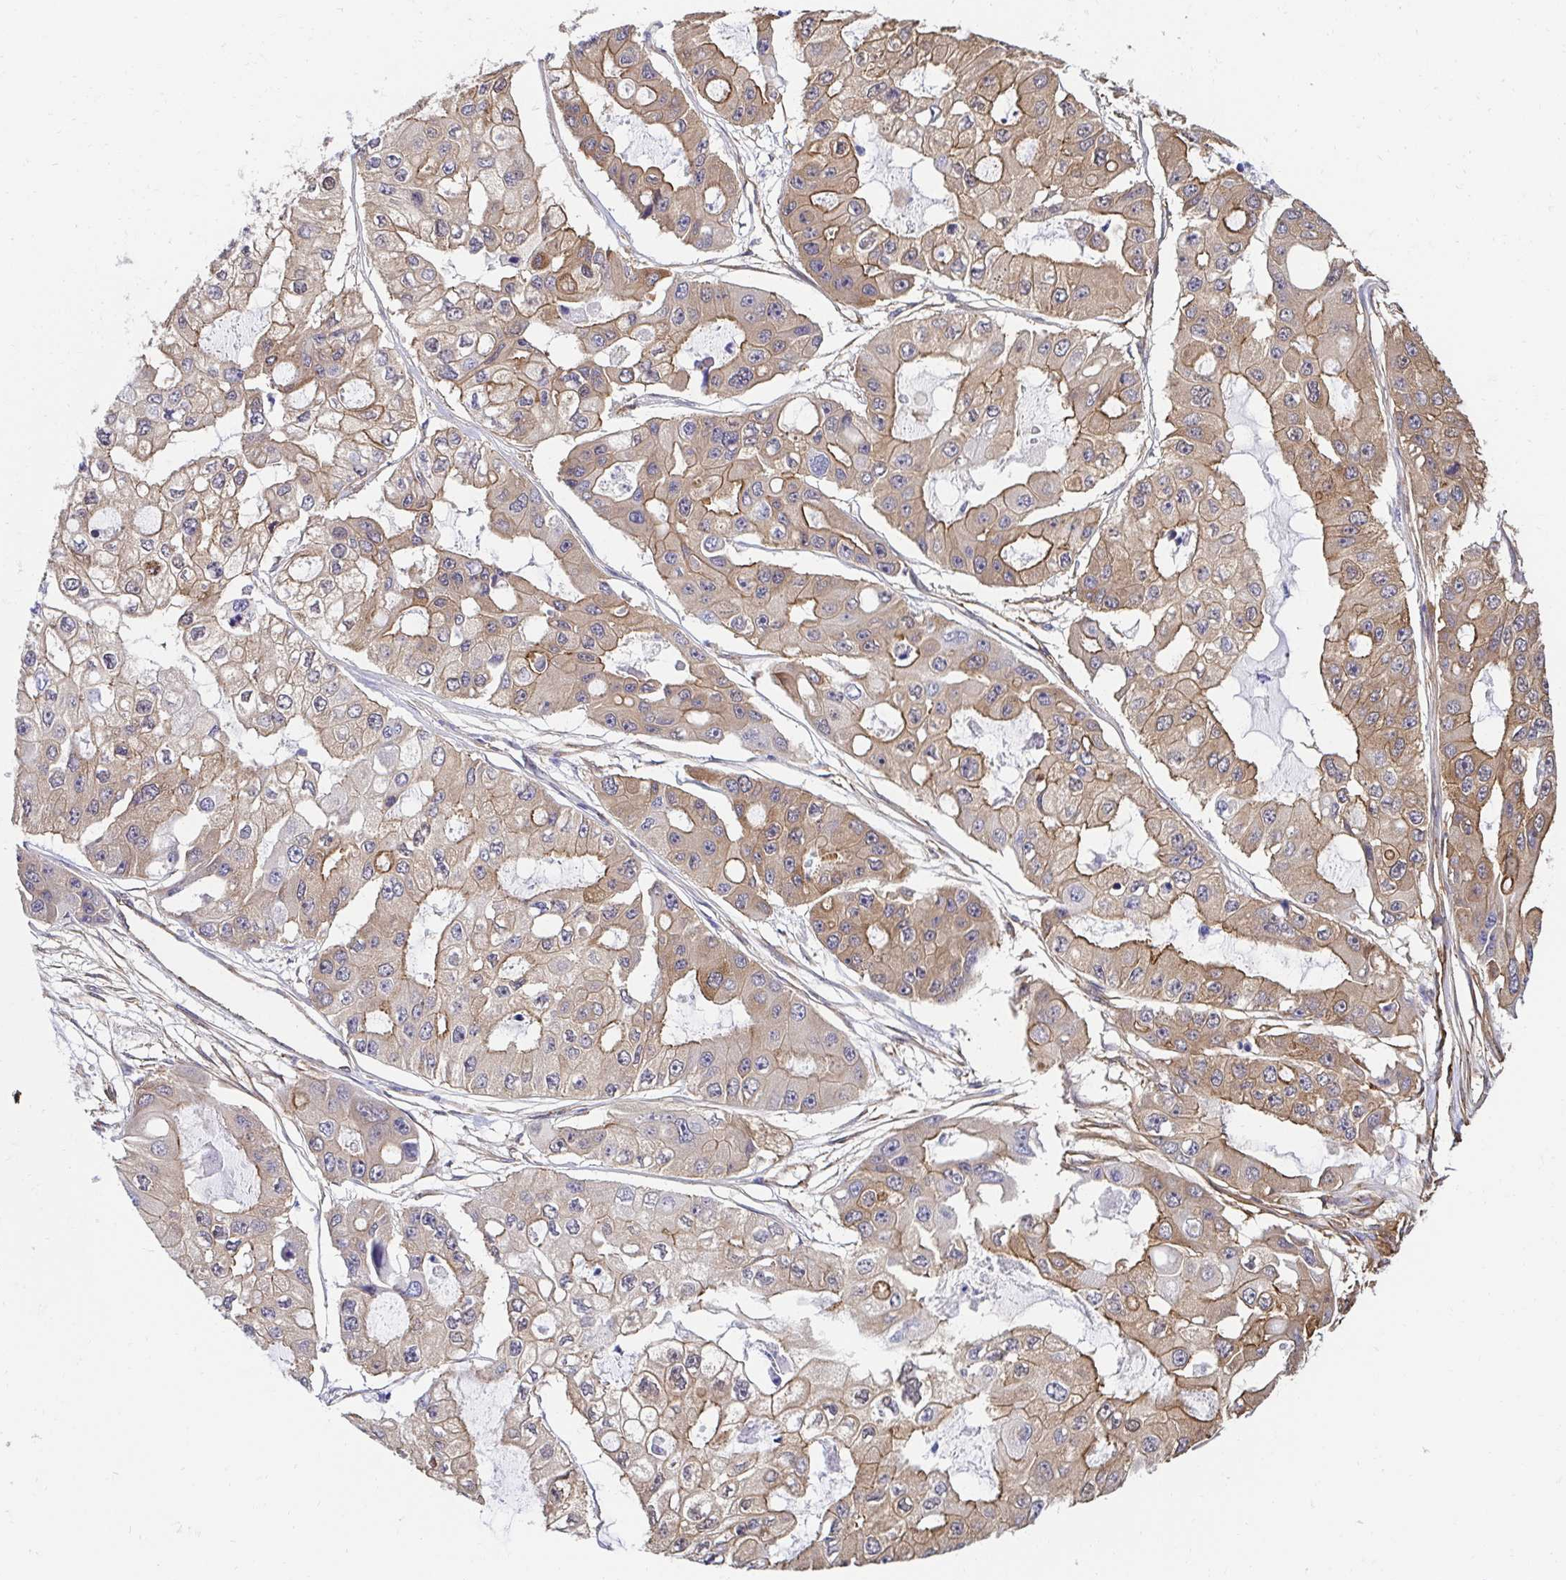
{"staining": {"intensity": "moderate", "quantity": ">75%", "location": "cytoplasmic/membranous"}, "tissue": "ovarian cancer", "cell_type": "Tumor cells", "image_type": "cancer", "snomed": [{"axis": "morphology", "description": "Cystadenocarcinoma, serous, NOS"}, {"axis": "topography", "description": "Ovary"}], "caption": "The micrograph exhibits a brown stain indicating the presence of a protein in the cytoplasmic/membranous of tumor cells in ovarian cancer (serous cystadenocarcinoma).", "gene": "CTTN", "patient": {"sex": "female", "age": 56}}